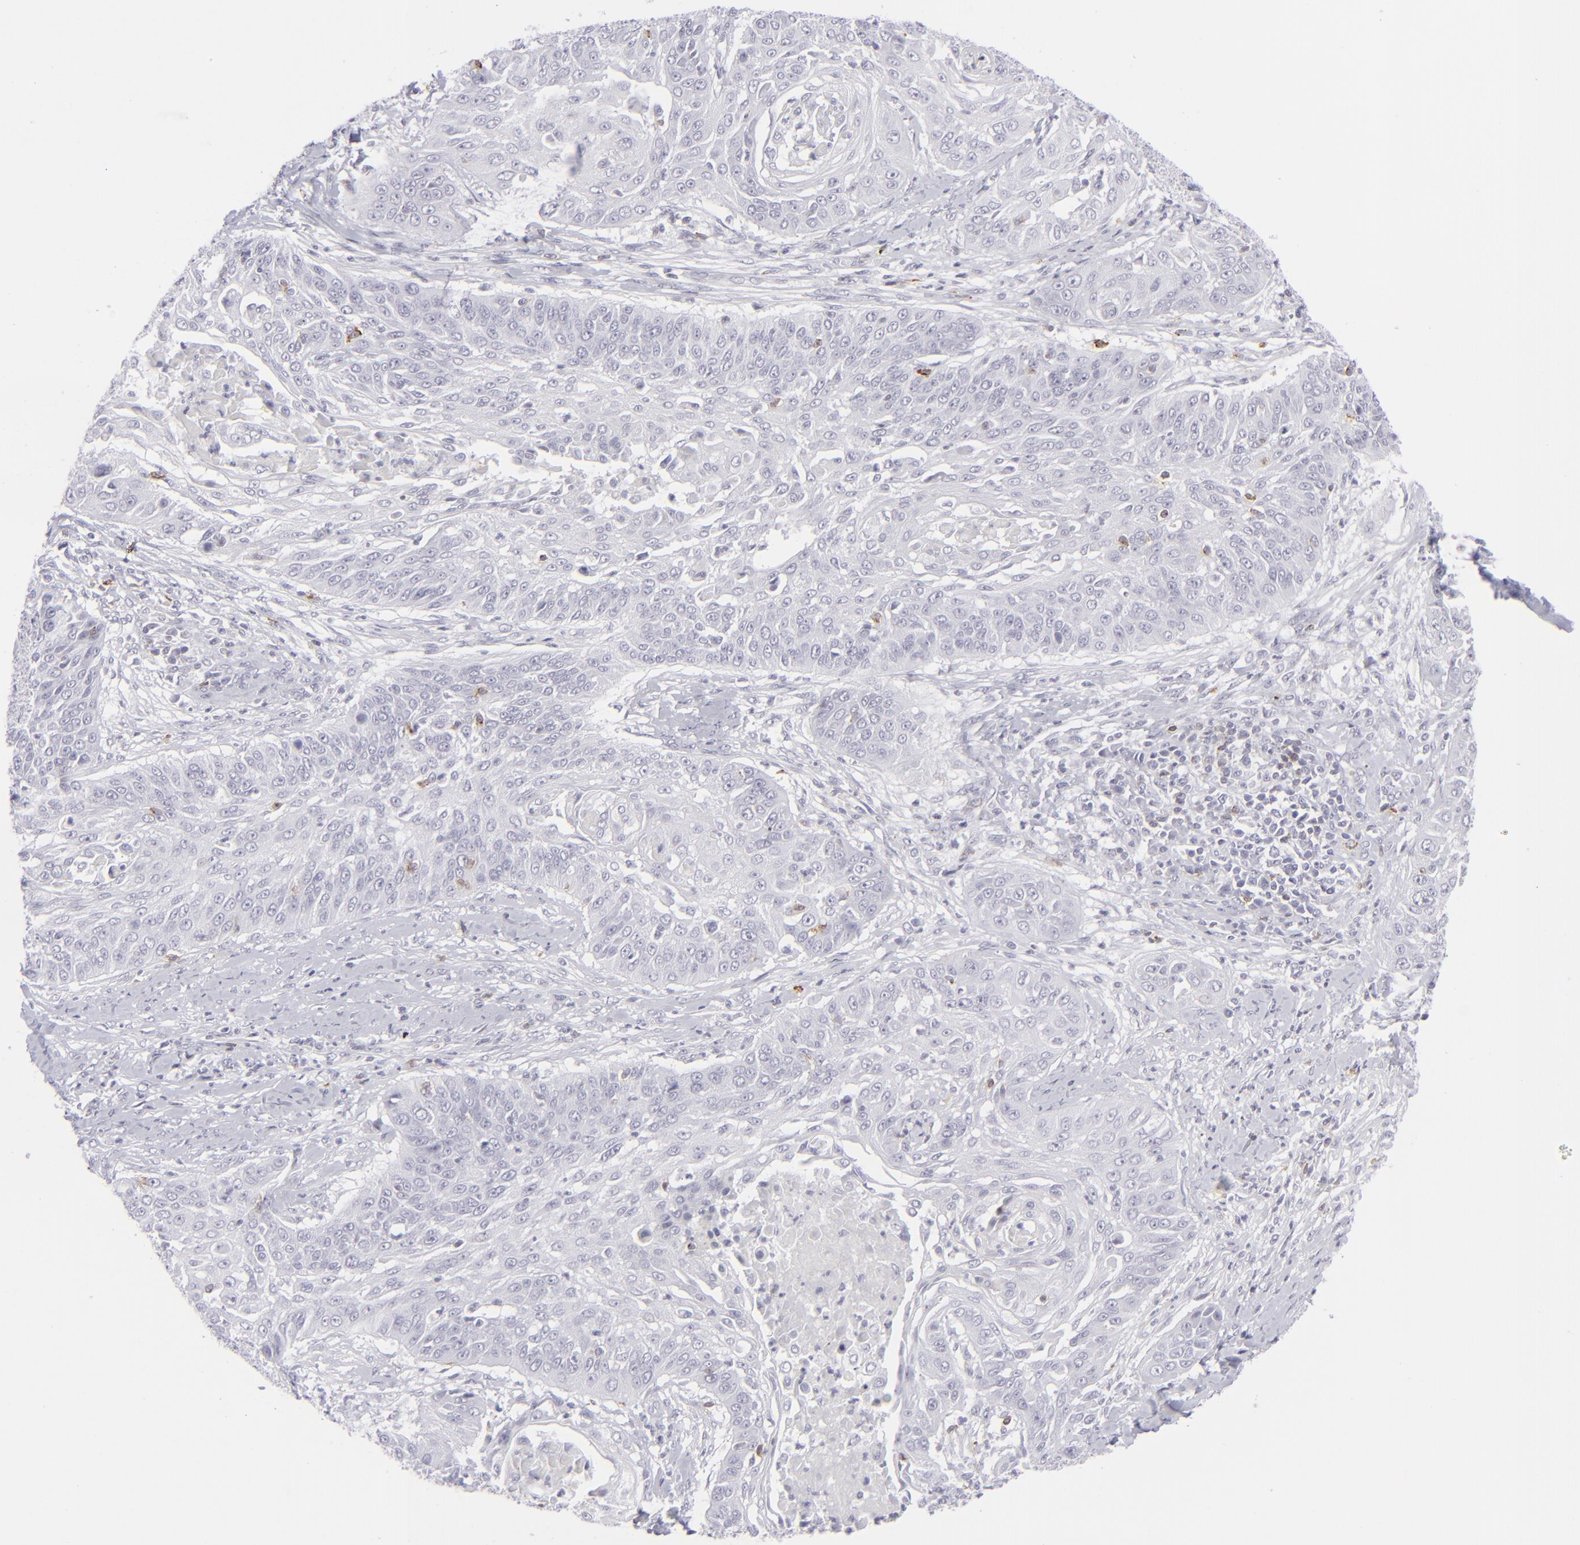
{"staining": {"intensity": "negative", "quantity": "none", "location": "none"}, "tissue": "cervical cancer", "cell_type": "Tumor cells", "image_type": "cancer", "snomed": [{"axis": "morphology", "description": "Squamous cell carcinoma, NOS"}, {"axis": "topography", "description": "Cervix"}], "caption": "DAB (3,3'-diaminobenzidine) immunohistochemical staining of human cervical squamous cell carcinoma reveals no significant expression in tumor cells.", "gene": "CD7", "patient": {"sex": "female", "age": 64}}